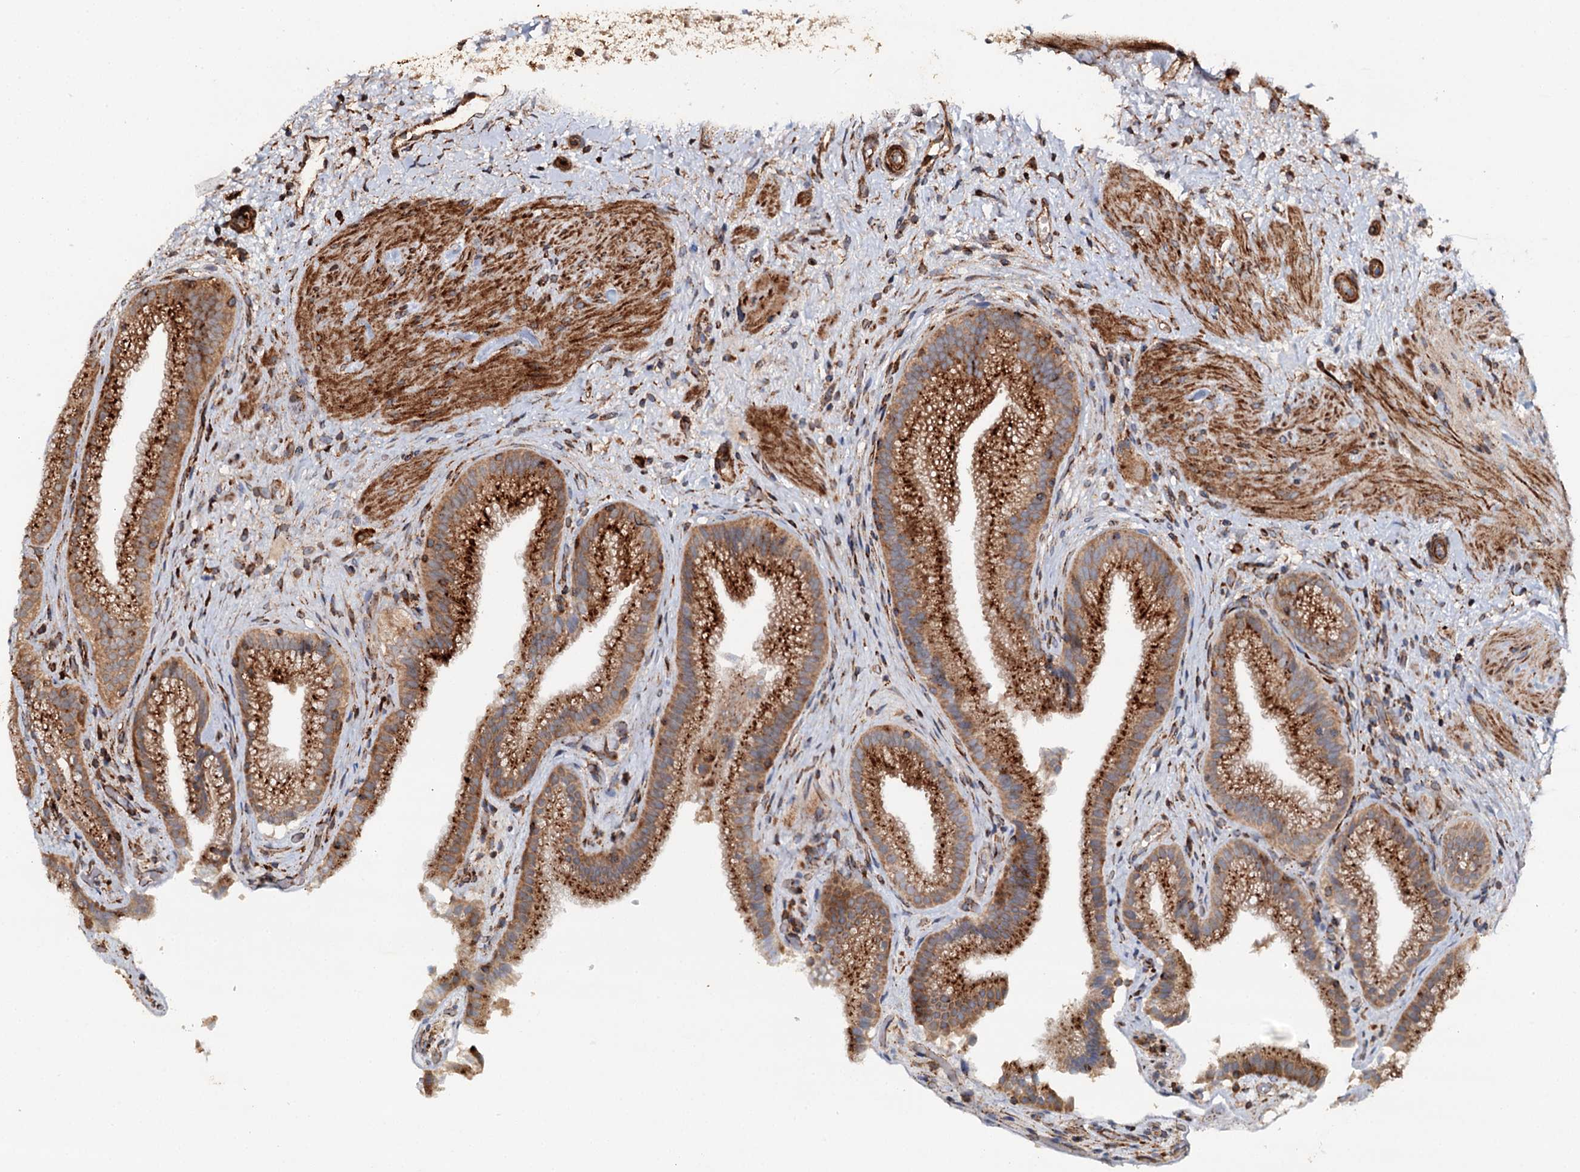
{"staining": {"intensity": "strong", "quantity": ">75%", "location": "cytoplasmic/membranous"}, "tissue": "gallbladder", "cell_type": "Glandular cells", "image_type": "normal", "snomed": [{"axis": "morphology", "description": "Normal tissue, NOS"}, {"axis": "morphology", "description": "Inflammation, NOS"}, {"axis": "topography", "description": "Gallbladder"}], "caption": "Protein expression analysis of normal gallbladder shows strong cytoplasmic/membranous positivity in approximately >75% of glandular cells.", "gene": "WDR73", "patient": {"sex": "male", "age": 51}}